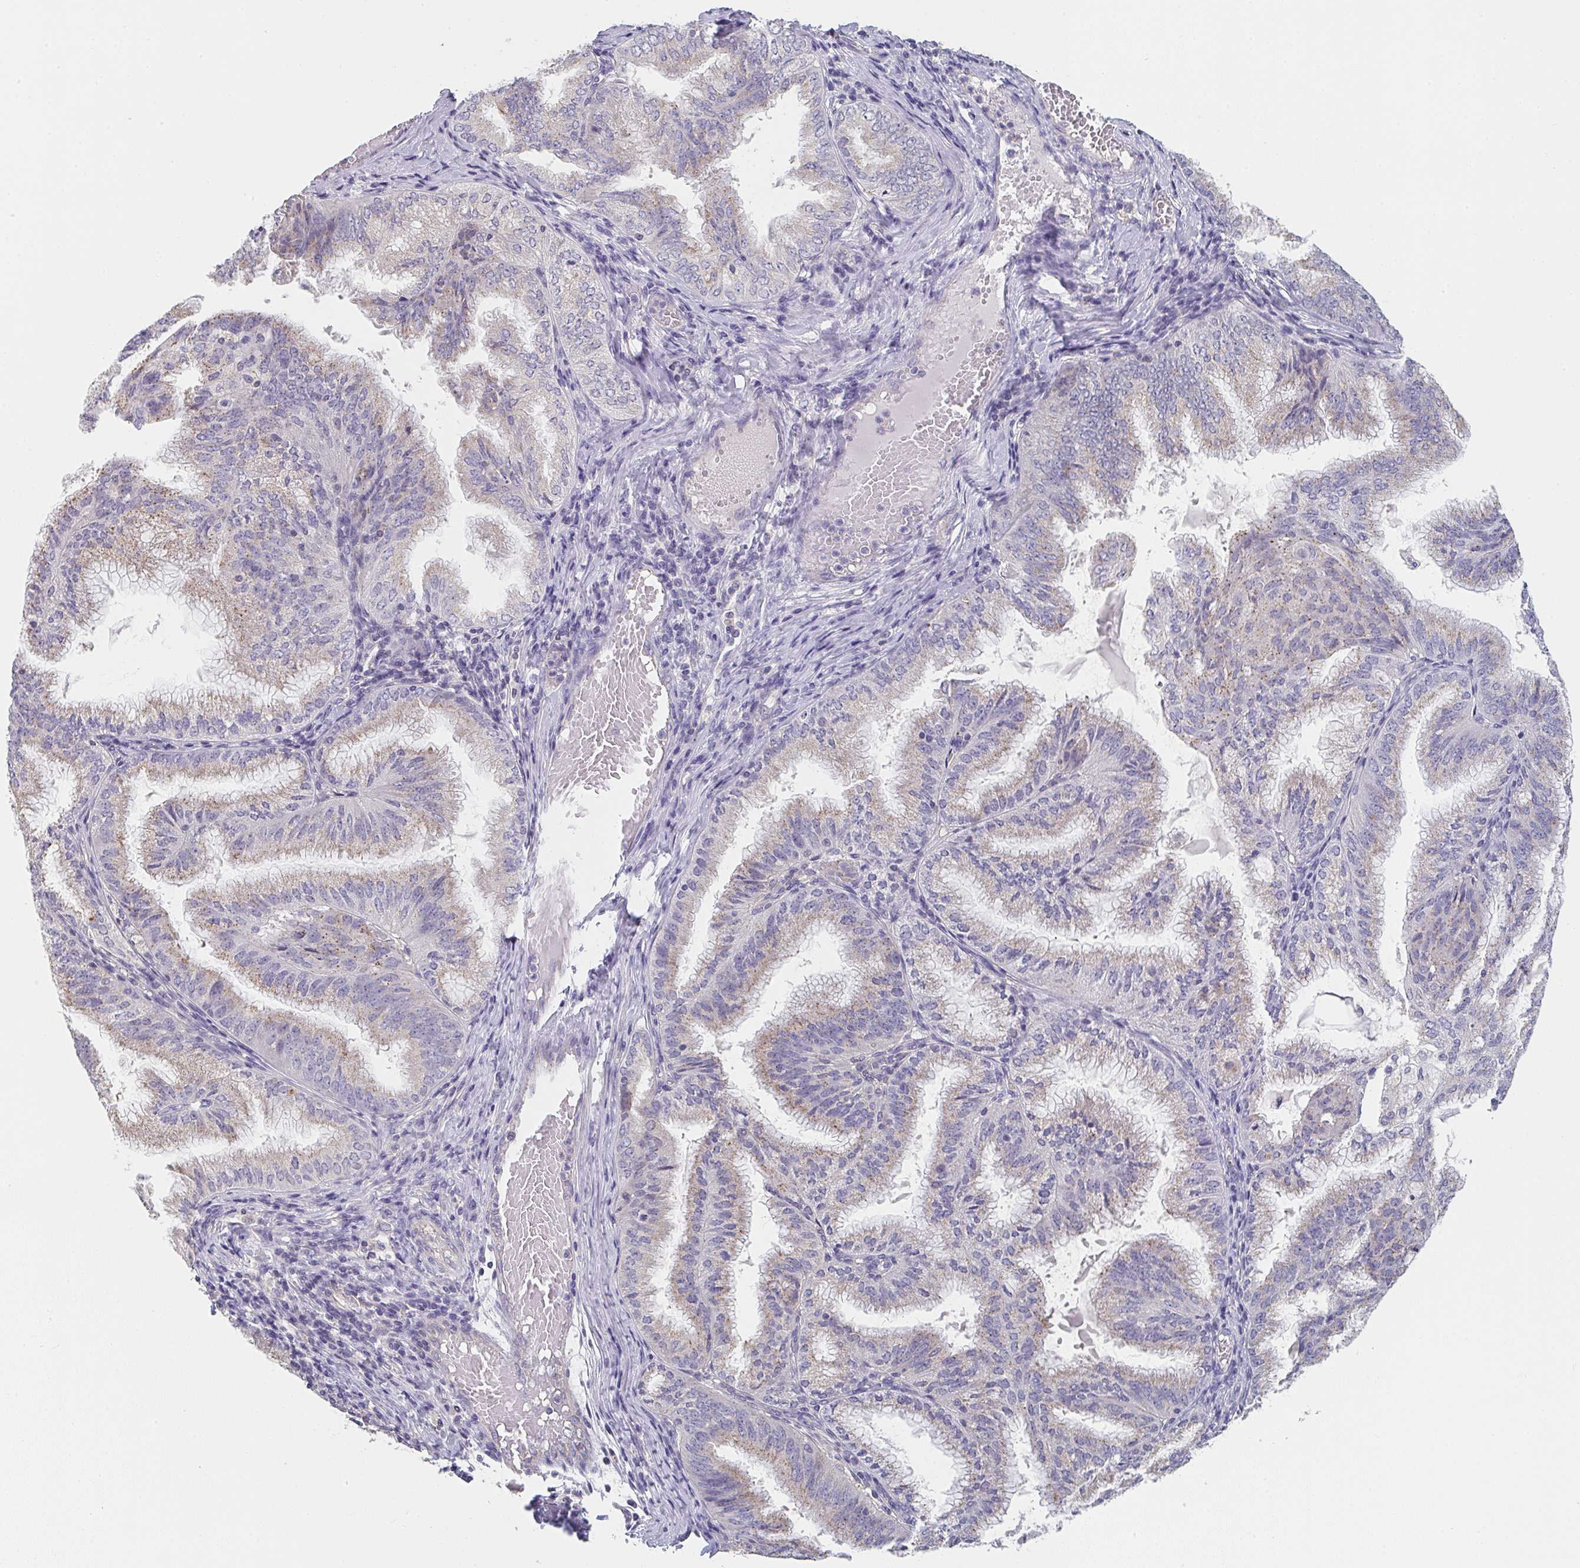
{"staining": {"intensity": "weak", "quantity": "25%-75%", "location": "cytoplasmic/membranous"}, "tissue": "endometrial cancer", "cell_type": "Tumor cells", "image_type": "cancer", "snomed": [{"axis": "morphology", "description": "Adenocarcinoma, NOS"}, {"axis": "topography", "description": "Endometrium"}], "caption": "This micrograph displays immunohistochemistry staining of endometrial adenocarcinoma, with low weak cytoplasmic/membranous positivity in approximately 25%-75% of tumor cells.", "gene": "CHMP5", "patient": {"sex": "female", "age": 49}}